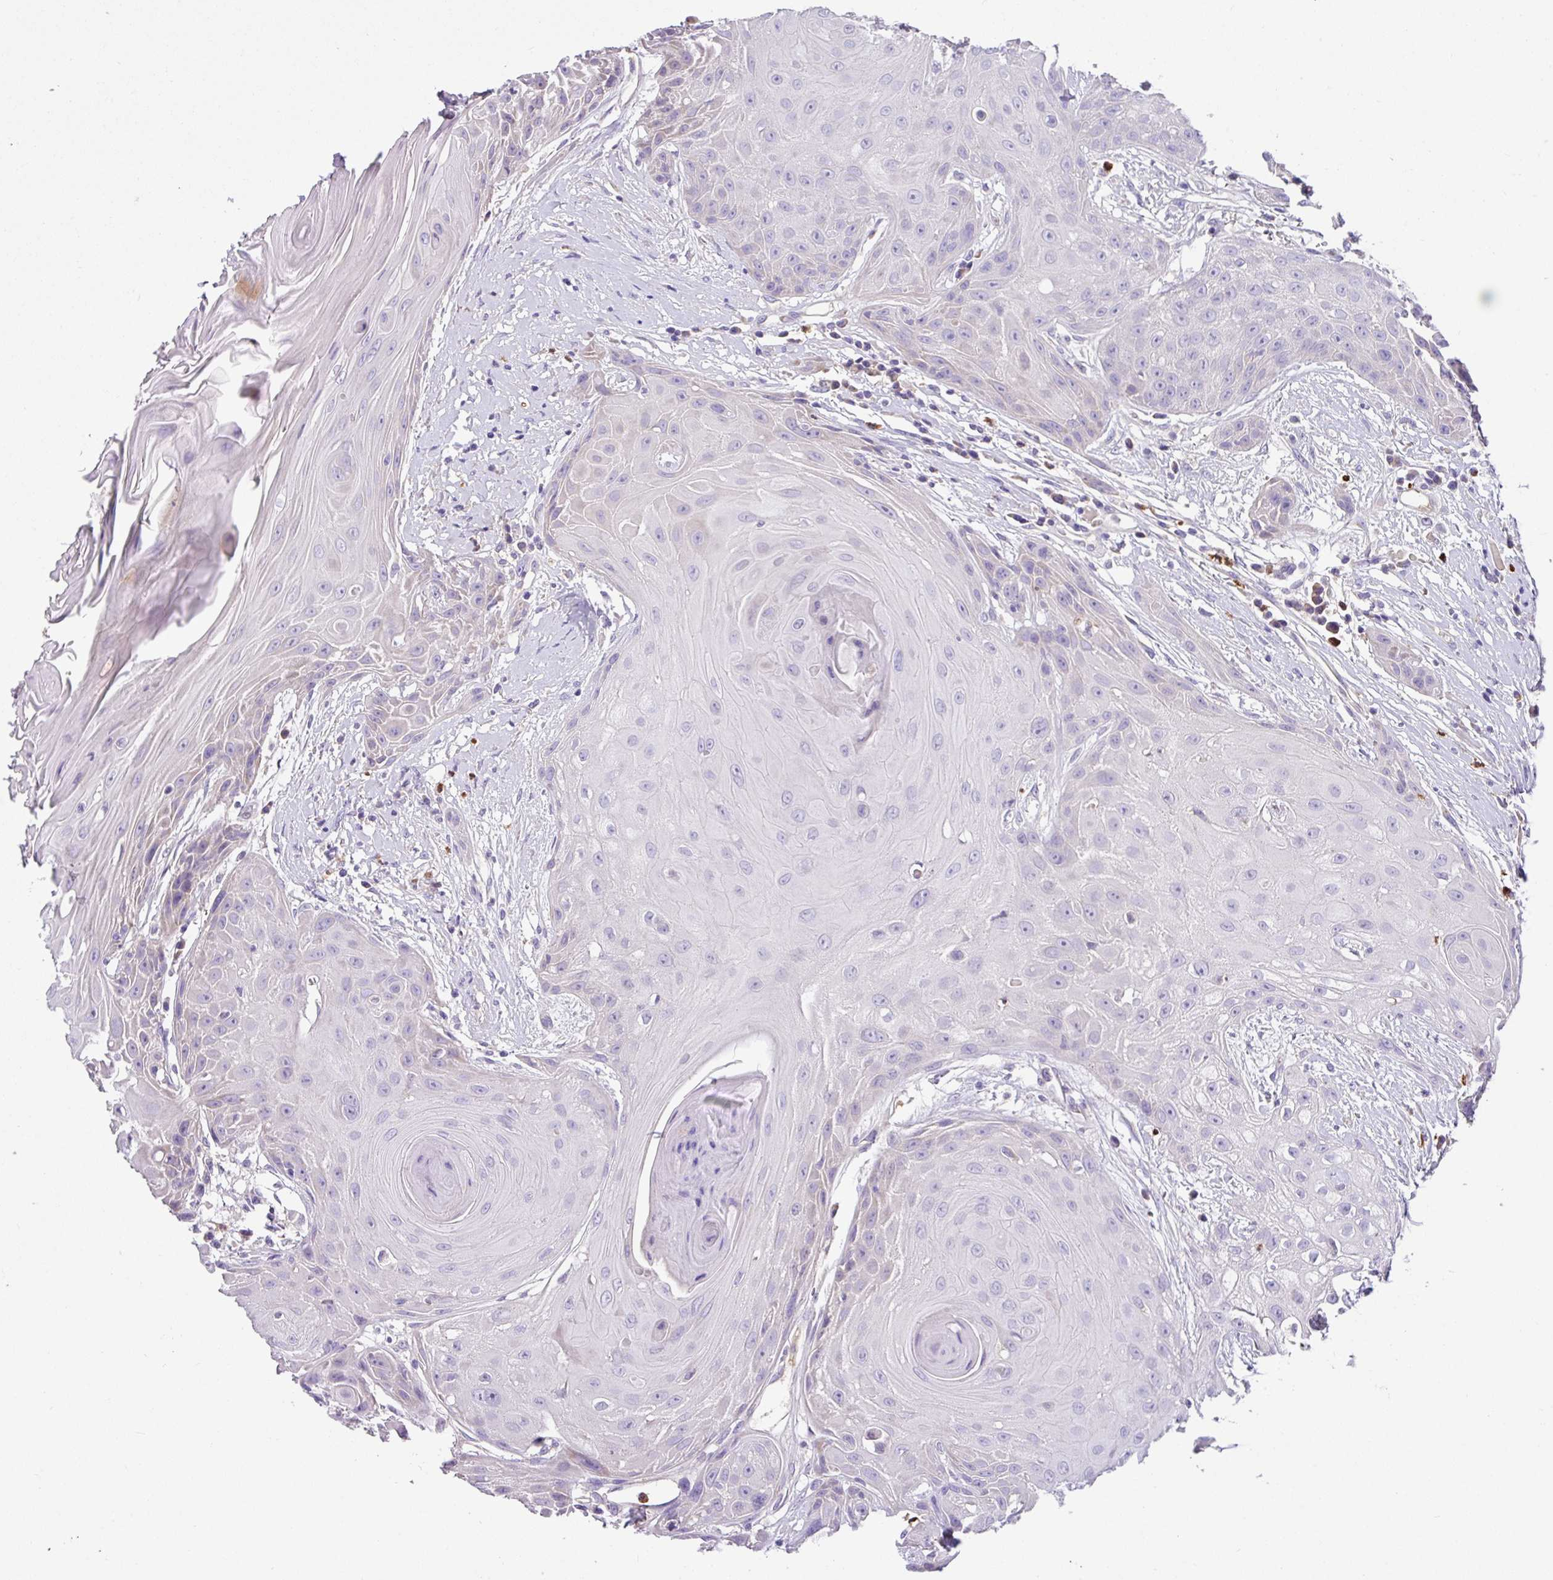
{"staining": {"intensity": "negative", "quantity": "none", "location": "none"}, "tissue": "head and neck cancer", "cell_type": "Tumor cells", "image_type": "cancer", "snomed": [{"axis": "morphology", "description": "Squamous cell carcinoma, NOS"}, {"axis": "topography", "description": "Head-Neck"}], "caption": "This micrograph is of head and neck cancer stained with IHC to label a protein in brown with the nuclei are counter-stained blue. There is no expression in tumor cells. (DAB (3,3'-diaminobenzidine) immunohistochemistry (IHC) visualized using brightfield microscopy, high magnification).", "gene": "CRISP3", "patient": {"sex": "female", "age": 73}}